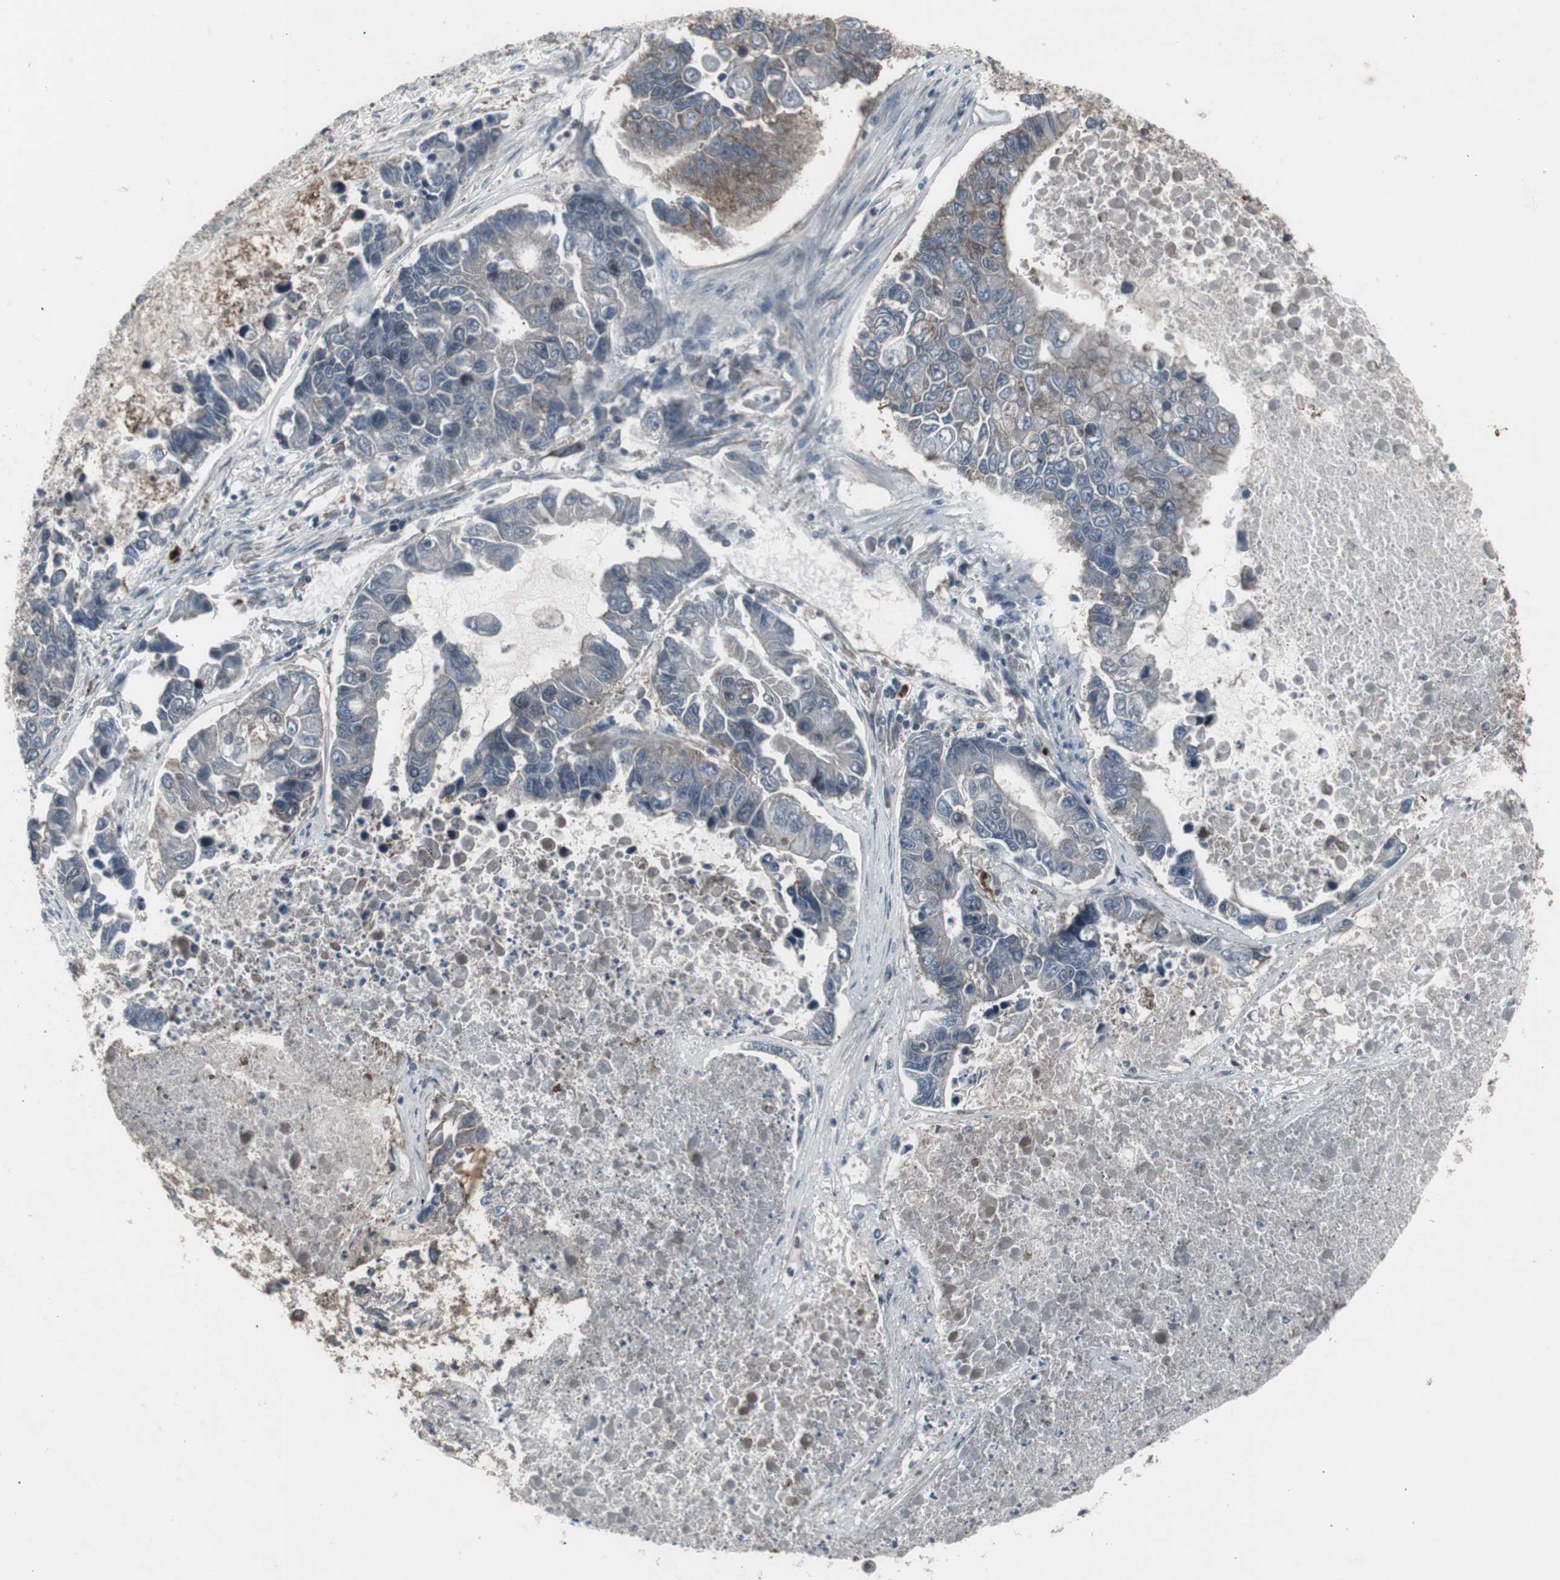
{"staining": {"intensity": "weak", "quantity": "<25%", "location": "cytoplasmic/membranous"}, "tissue": "lung cancer", "cell_type": "Tumor cells", "image_type": "cancer", "snomed": [{"axis": "morphology", "description": "Adenocarcinoma, NOS"}, {"axis": "topography", "description": "Lung"}], "caption": "An immunohistochemistry image of adenocarcinoma (lung) is shown. There is no staining in tumor cells of adenocarcinoma (lung).", "gene": "SSTR2", "patient": {"sex": "female", "age": 51}}